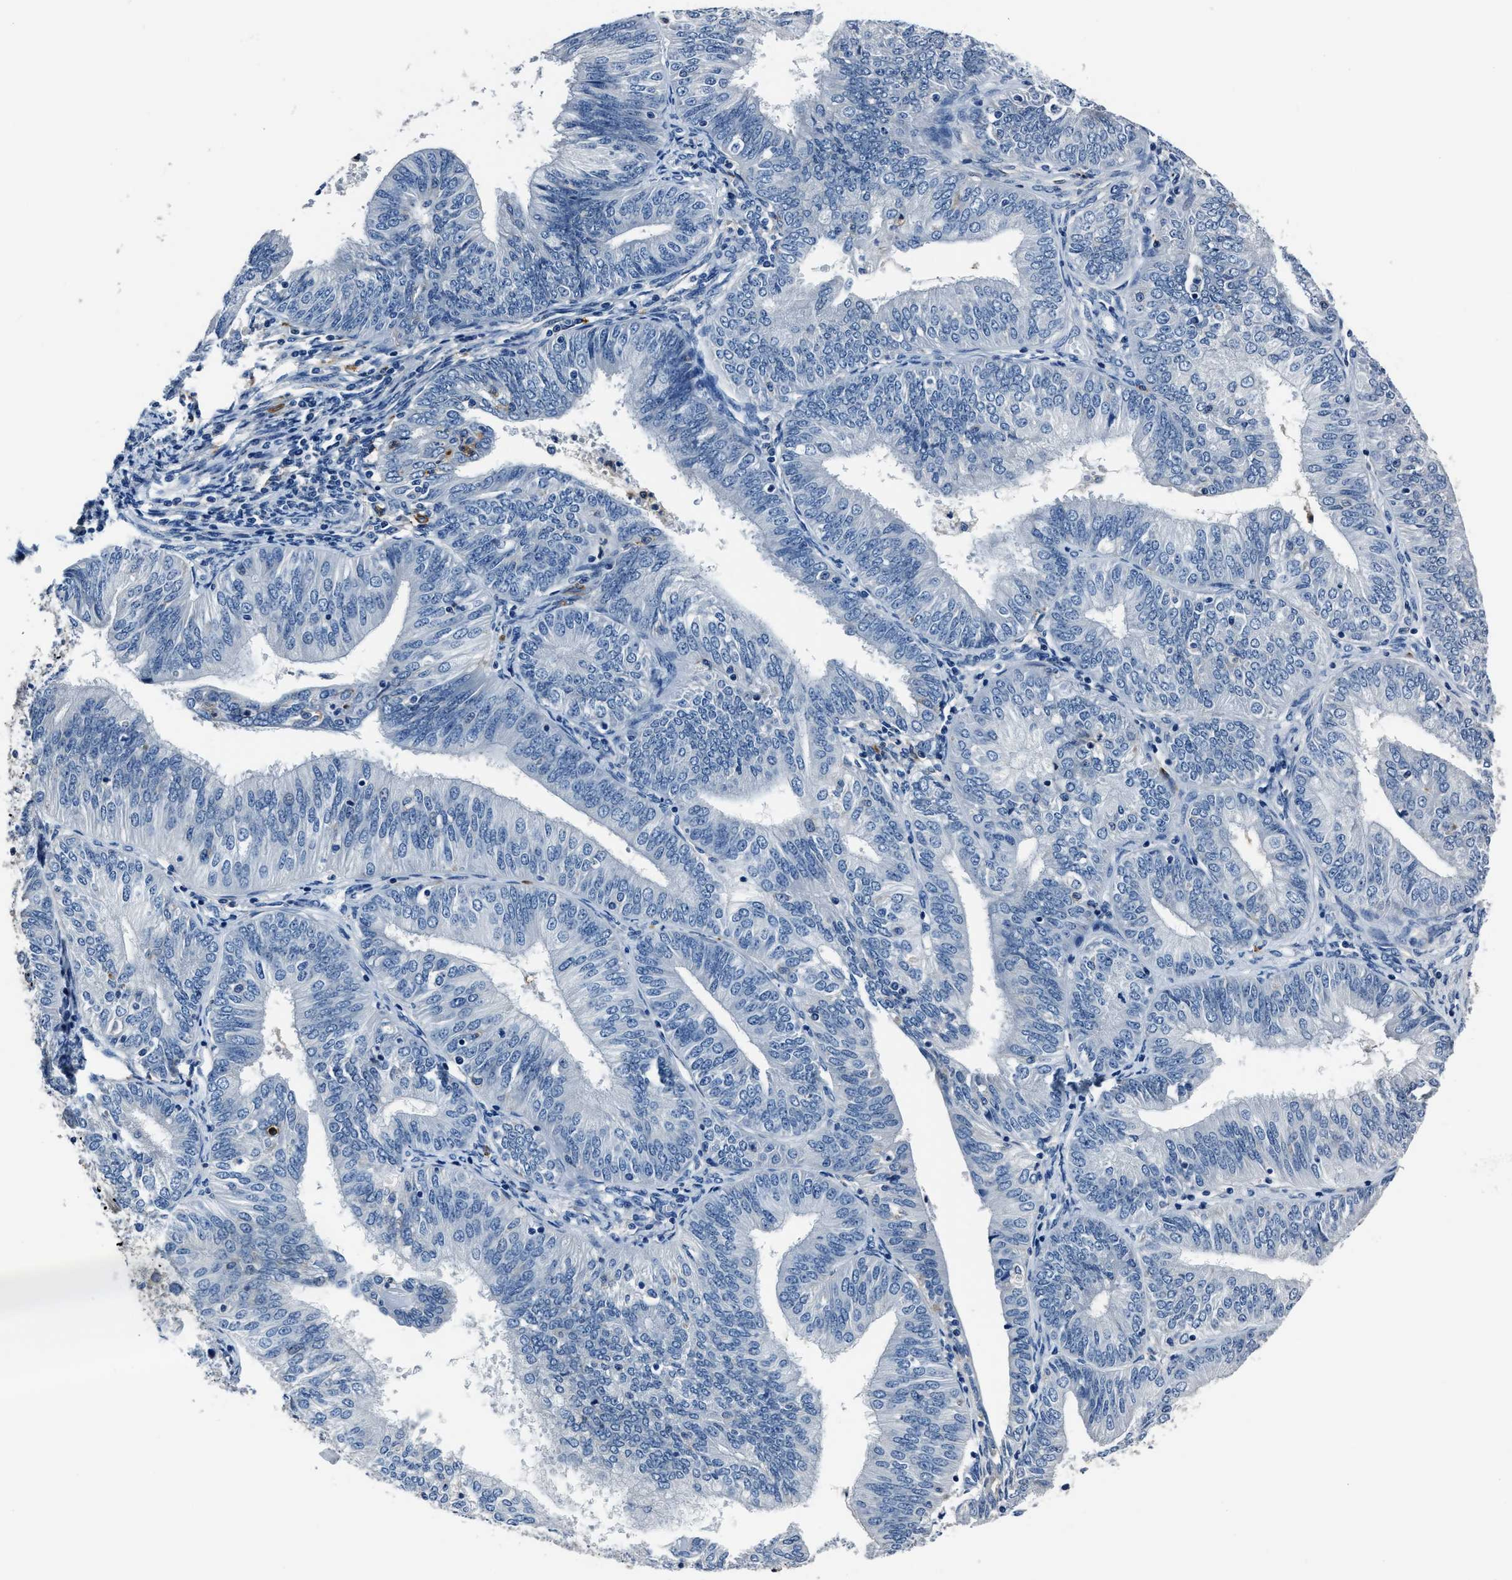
{"staining": {"intensity": "negative", "quantity": "none", "location": "none"}, "tissue": "endometrial cancer", "cell_type": "Tumor cells", "image_type": "cancer", "snomed": [{"axis": "morphology", "description": "Adenocarcinoma, NOS"}, {"axis": "topography", "description": "Endometrium"}], "caption": "Immunohistochemistry (IHC) of adenocarcinoma (endometrial) shows no staining in tumor cells. (DAB IHC visualized using brightfield microscopy, high magnification).", "gene": "FGL2", "patient": {"sex": "female", "age": 58}}